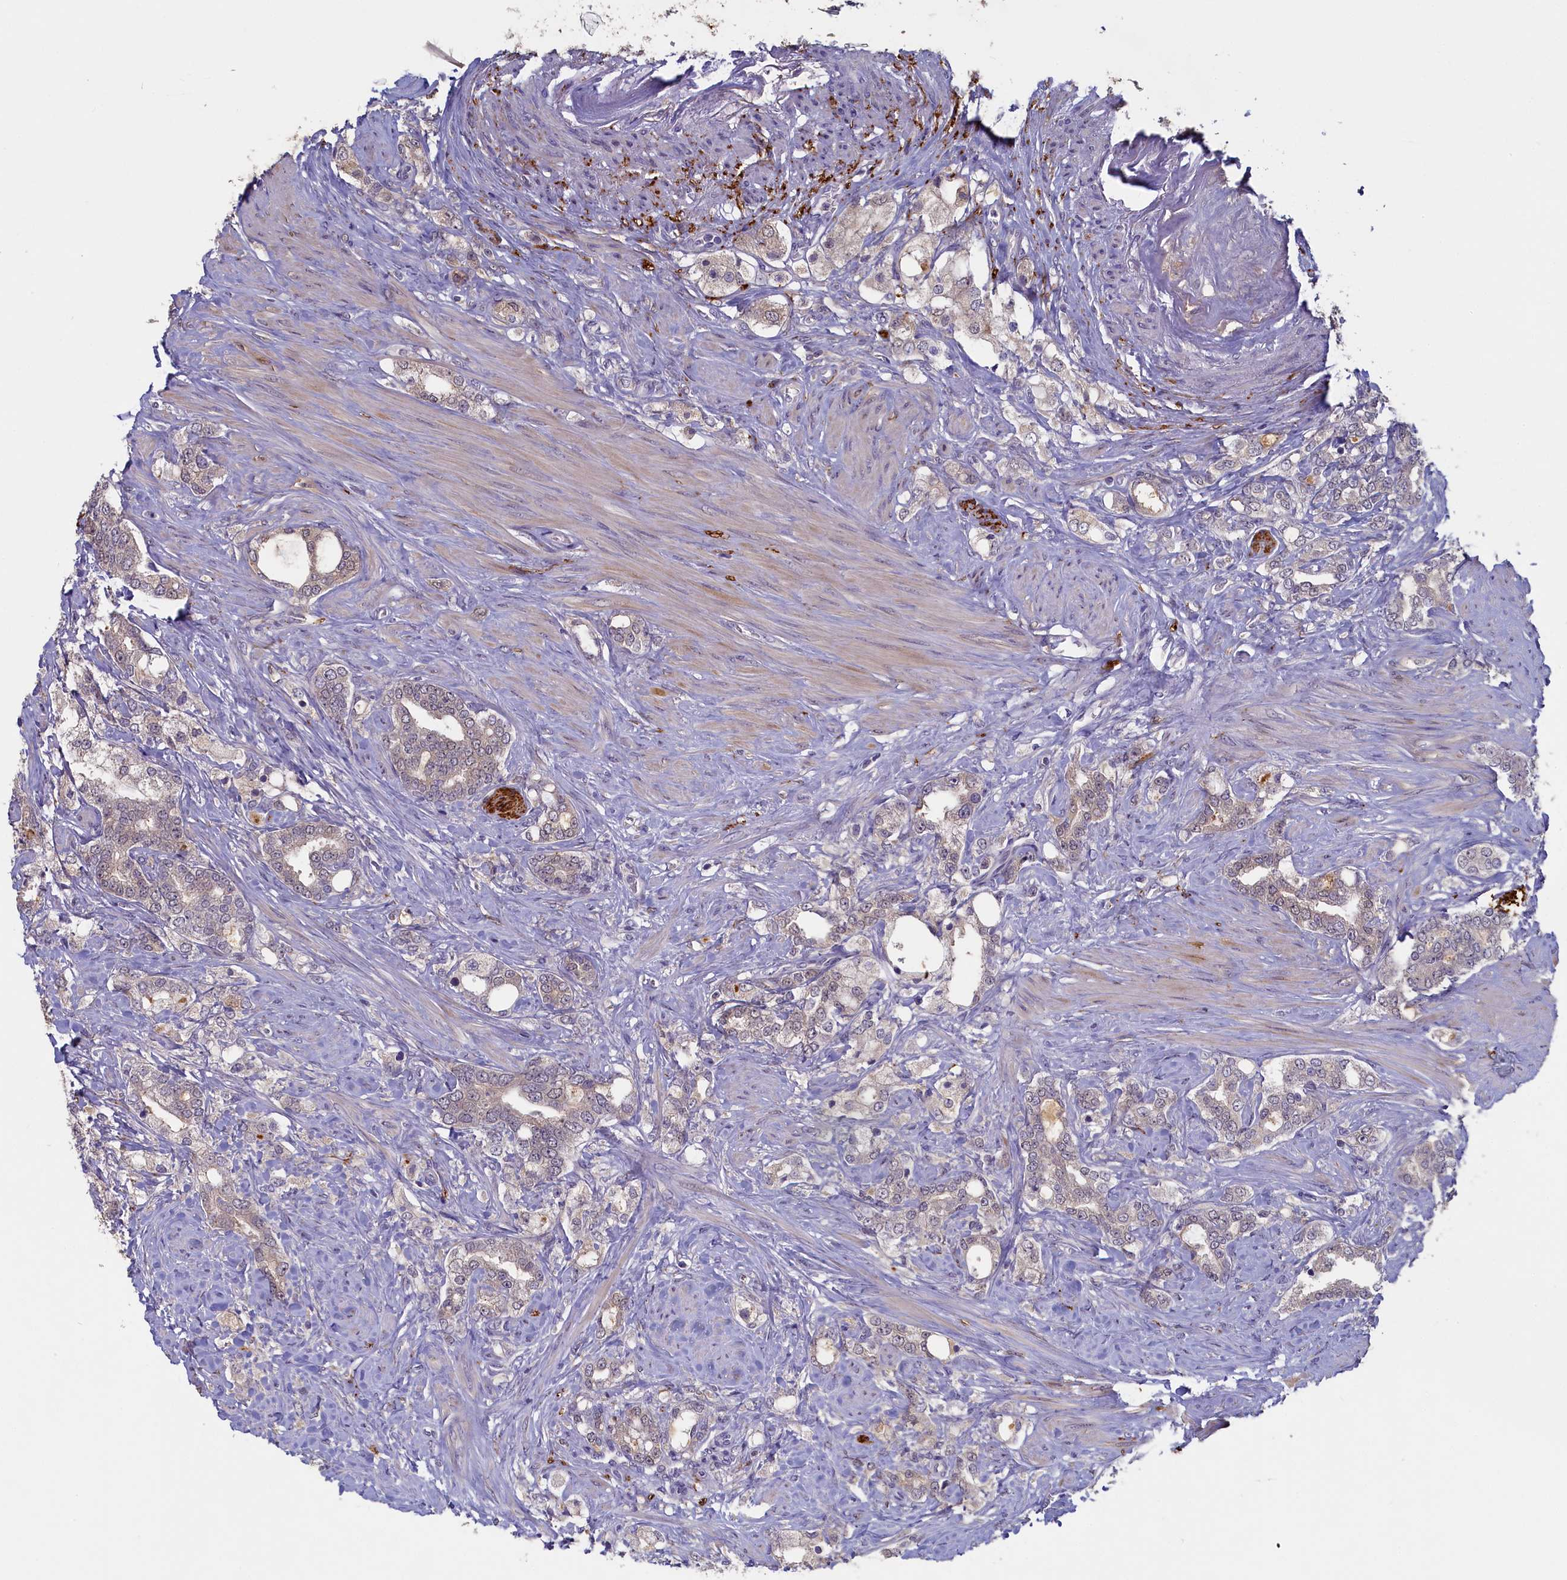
{"staining": {"intensity": "negative", "quantity": "none", "location": "none"}, "tissue": "prostate cancer", "cell_type": "Tumor cells", "image_type": "cancer", "snomed": [{"axis": "morphology", "description": "Adenocarcinoma, High grade"}, {"axis": "topography", "description": "Prostate"}], "caption": "Immunohistochemistry (IHC) photomicrograph of prostate cancer stained for a protein (brown), which exhibits no staining in tumor cells. The staining was performed using DAB (3,3'-diaminobenzidine) to visualize the protein expression in brown, while the nuclei were stained in blue with hematoxylin (Magnification: 20x).", "gene": "UCHL3", "patient": {"sex": "male", "age": 64}}